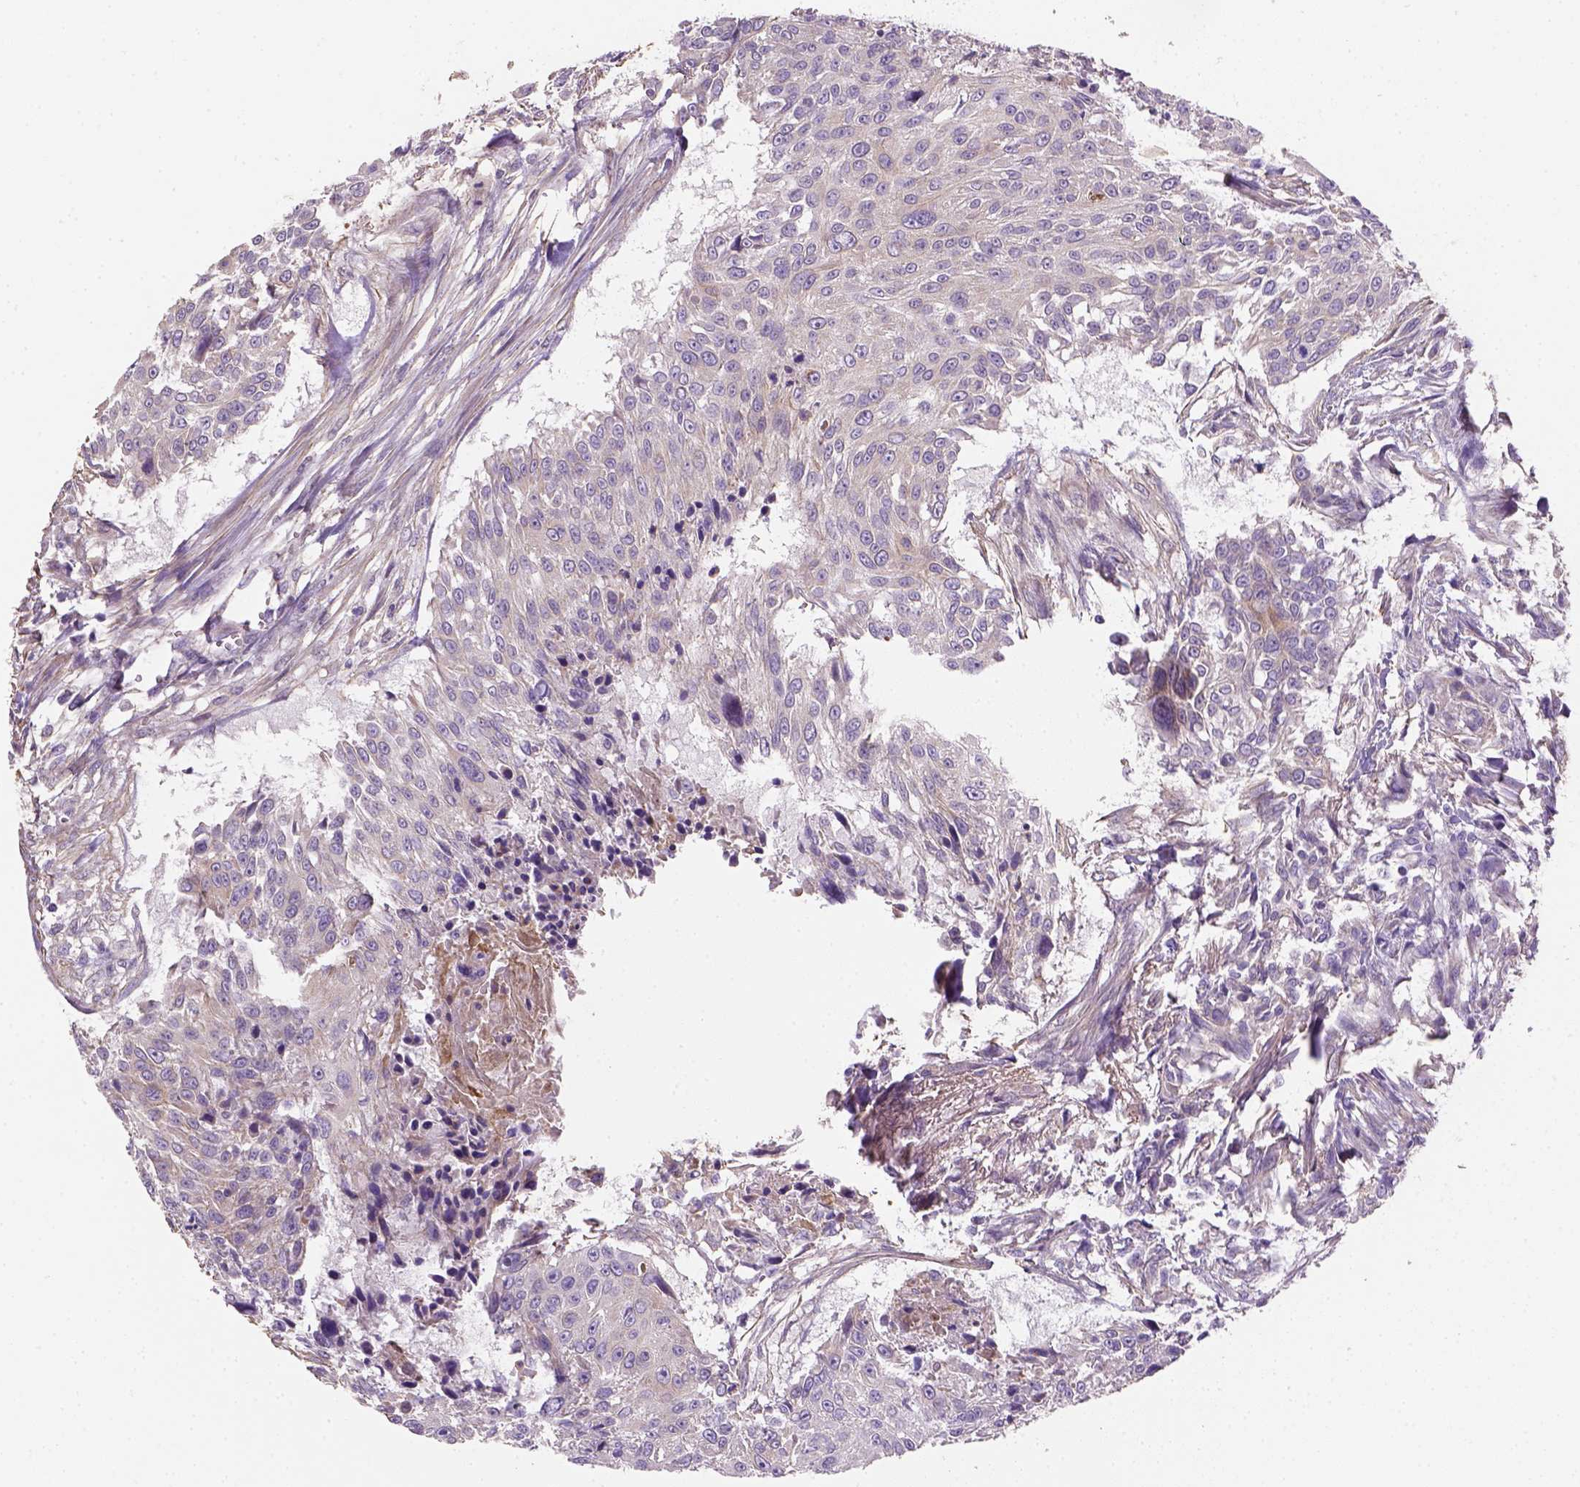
{"staining": {"intensity": "negative", "quantity": "none", "location": "none"}, "tissue": "urothelial cancer", "cell_type": "Tumor cells", "image_type": "cancer", "snomed": [{"axis": "morphology", "description": "Urothelial carcinoma, NOS"}, {"axis": "topography", "description": "Urinary bladder"}], "caption": "This histopathology image is of transitional cell carcinoma stained with IHC to label a protein in brown with the nuclei are counter-stained blue. There is no staining in tumor cells.", "gene": "HTRA1", "patient": {"sex": "male", "age": 55}}